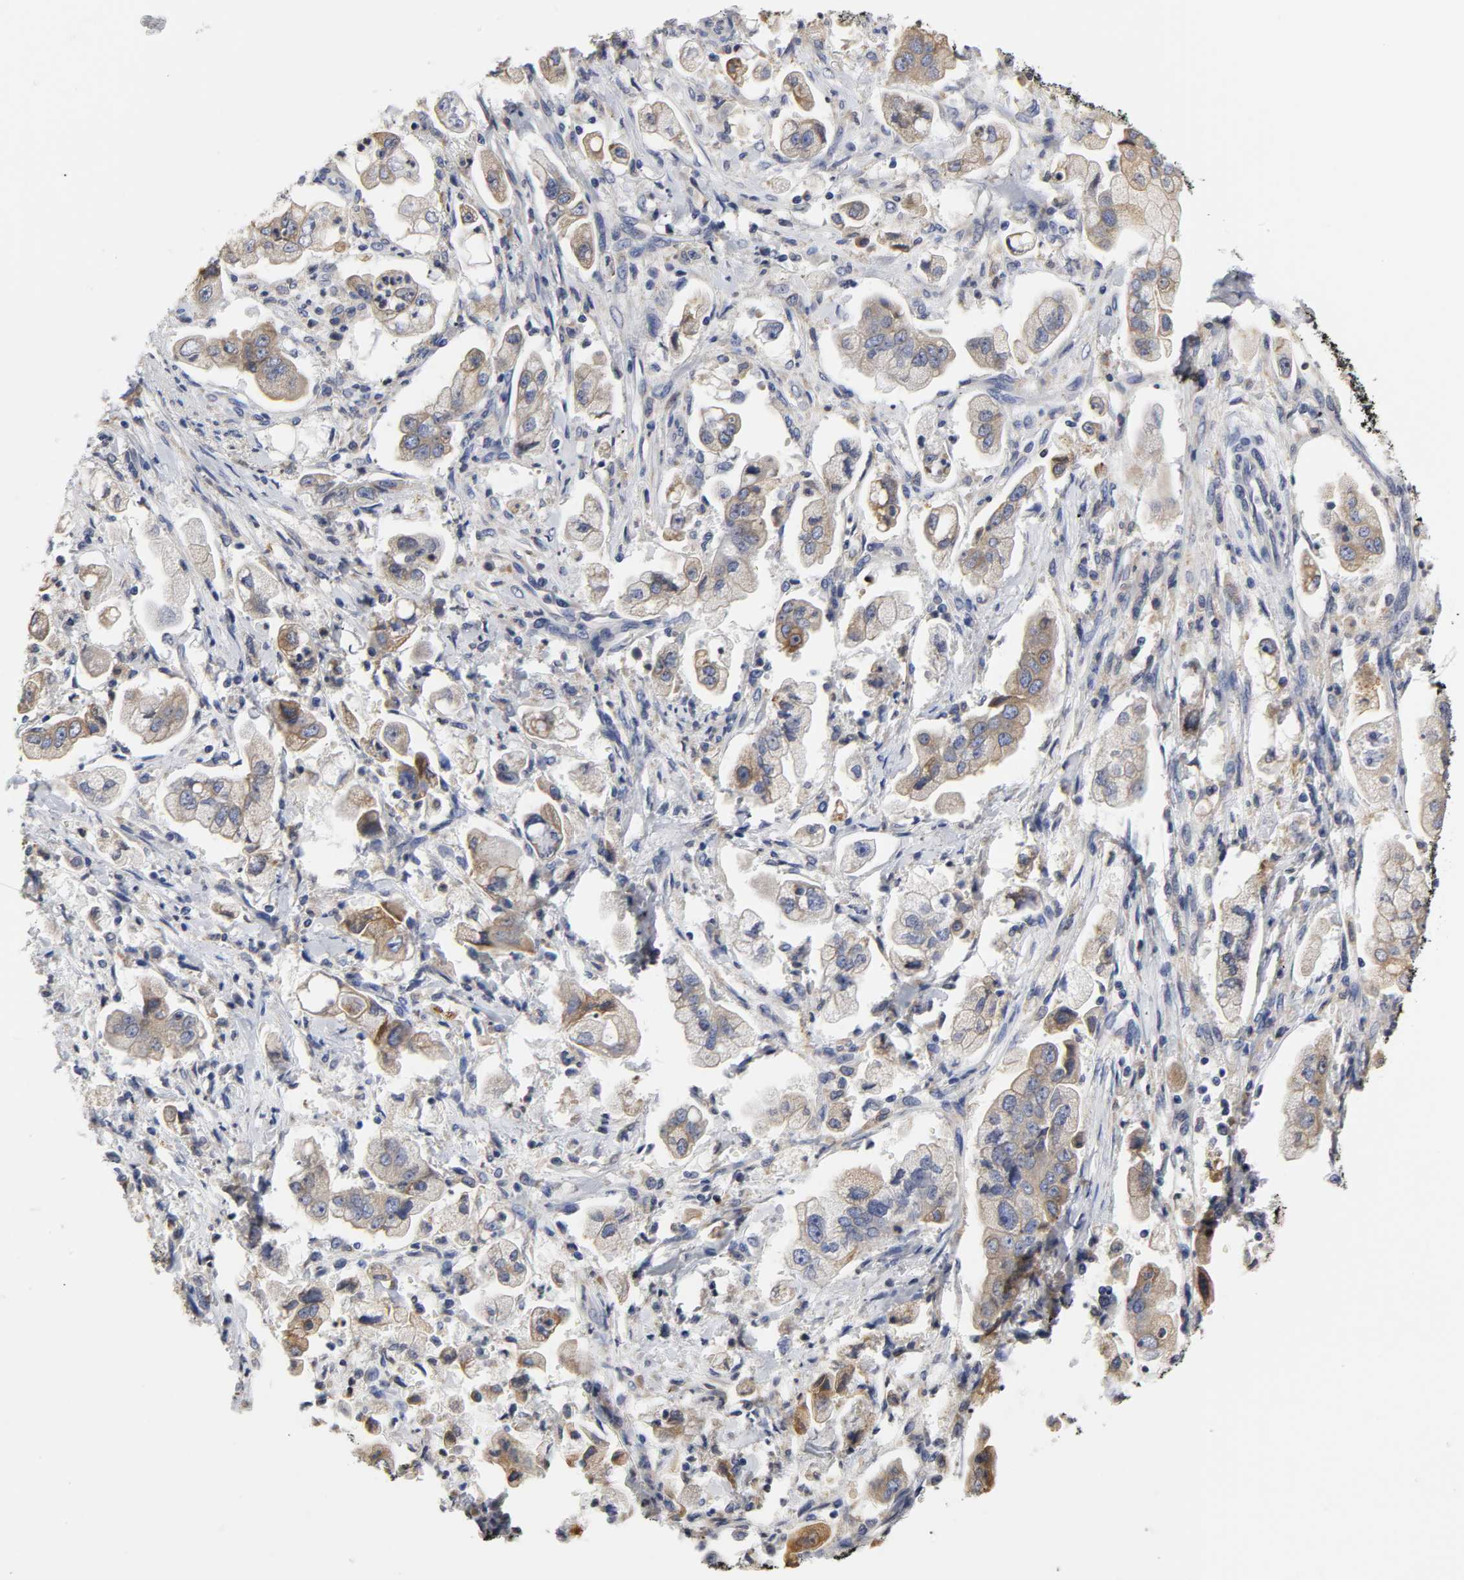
{"staining": {"intensity": "moderate", "quantity": ">75%", "location": "cytoplasmic/membranous"}, "tissue": "stomach cancer", "cell_type": "Tumor cells", "image_type": "cancer", "snomed": [{"axis": "morphology", "description": "Adenocarcinoma, NOS"}, {"axis": "topography", "description": "Stomach"}], "caption": "This is a micrograph of immunohistochemistry (IHC) staining of stomach adenocarcinoma, which shows moderate expression in the cytoplasmic/membranous of tumor cells.", "gene": "HCK", "patient": {"sex": "male", "age": 62}}